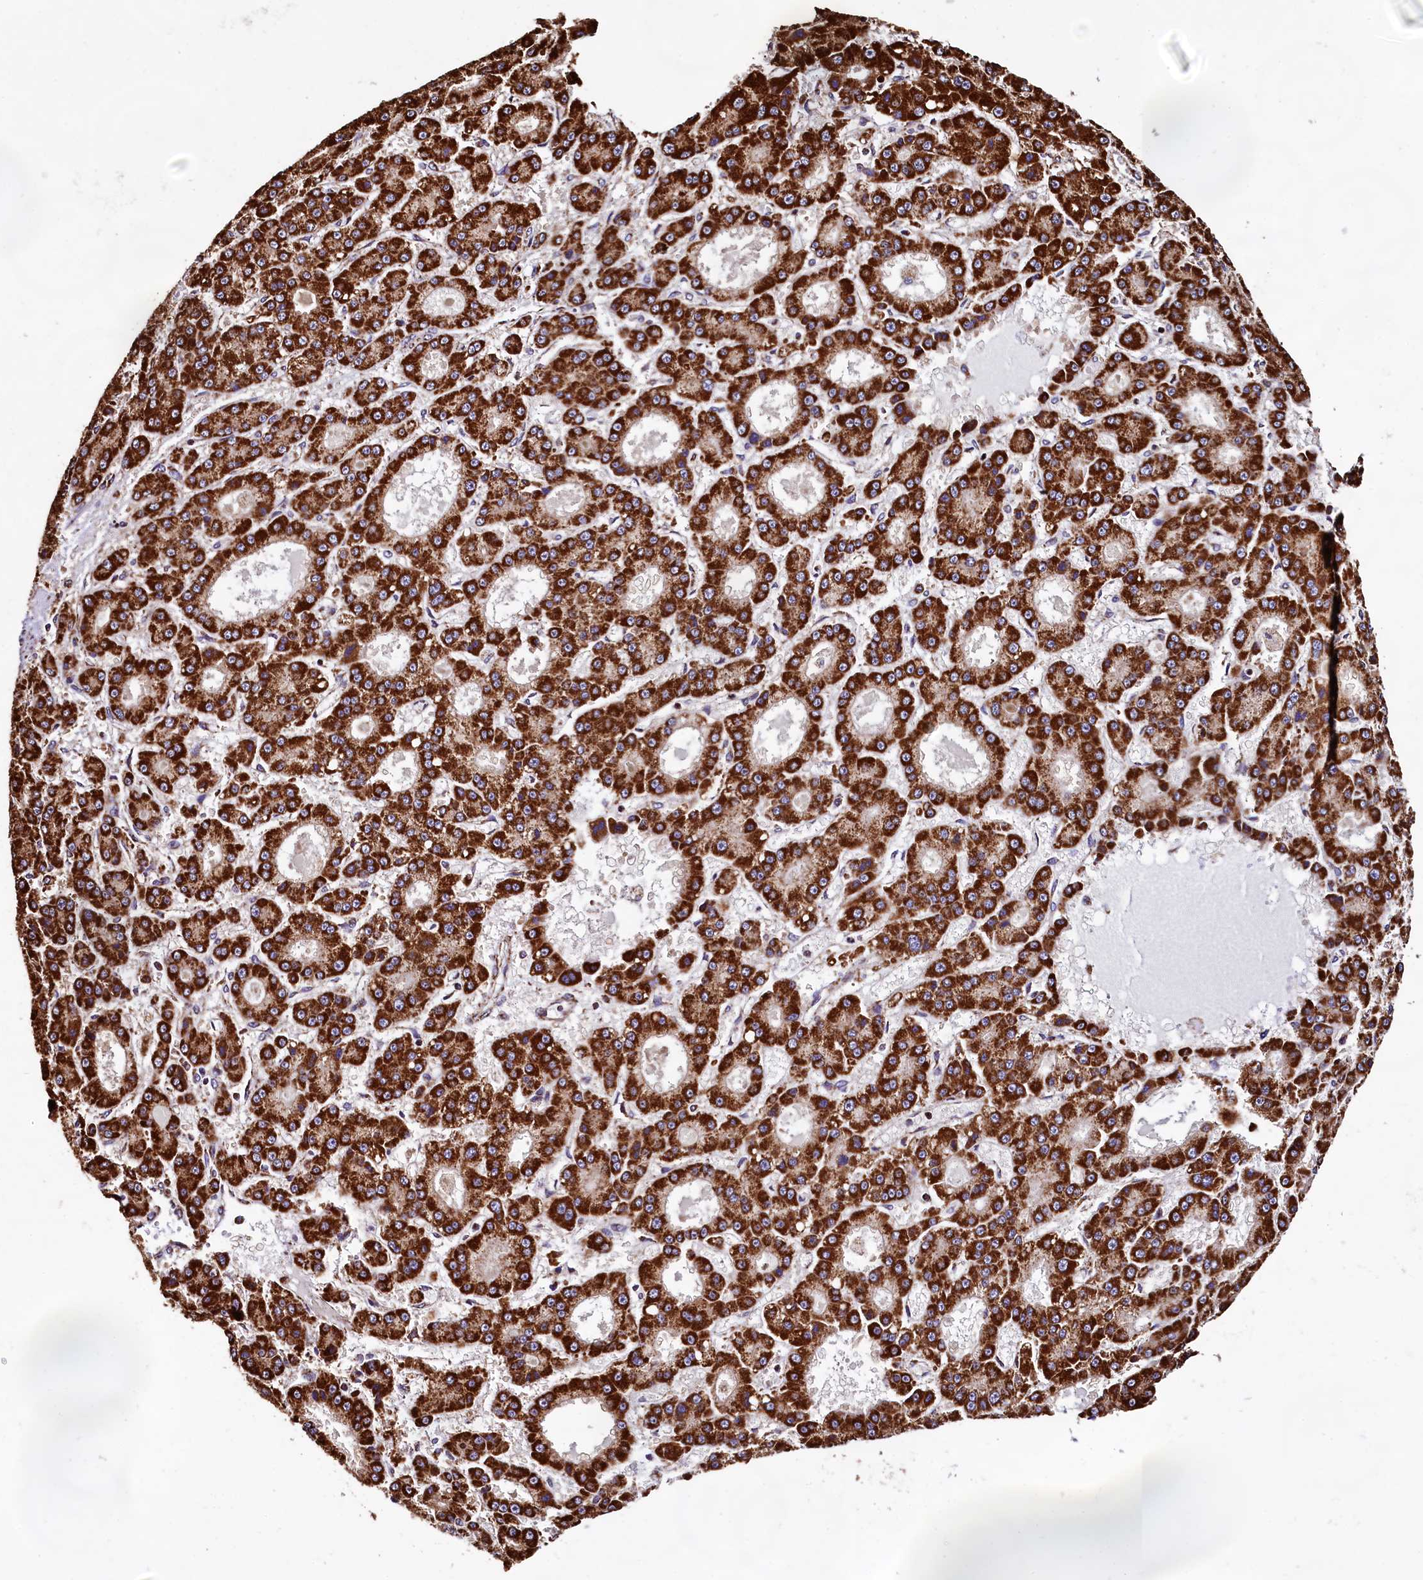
{"staining": {"intensity": "strong", "quantity": ">75%", "location": "cytoplasmic/membranous"}, "tissue": "liver cancer", "cell_type": "Tumor cells", "image_type": "cancer", "snomed": [{"axis": "morphology", "description": "Carcinoma, Hepatocellular, NOS"}, {"axis": "topography", "description": "Liver"}], "caption": "IHC of liver cancer (hepatocellular carcinoma) shows high levels of strong cytoplasmic/membranous positivity in about >75% of tumor cells. (DAB IHC, brown staining for protein, blue staining for nuclei).", "gene": "KLC2", "patient": {"sex": "male", "age": 70}}